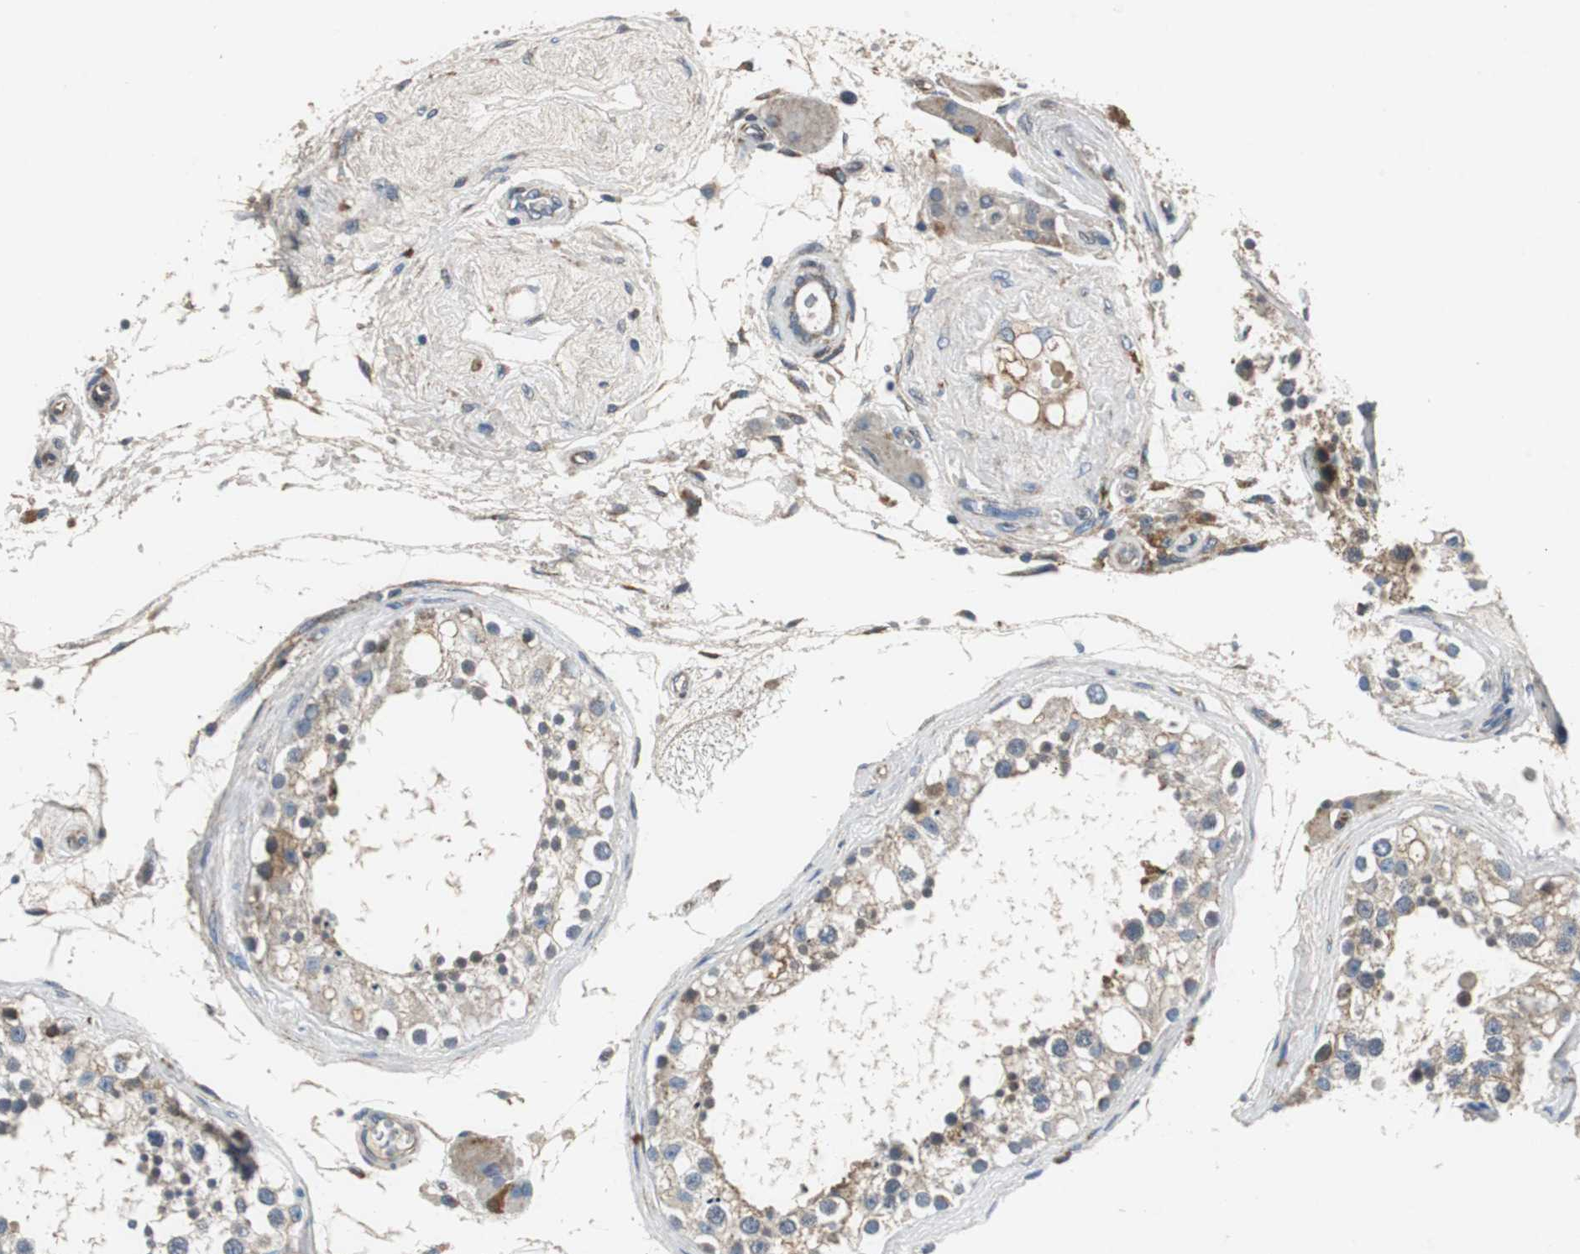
{"staining": {"intensity": "moderate", "quantity": ">75%", "location": "cytoplasmic/membranous"}, "tissue": "testis", "cell_type": "Cells in seminiferous ducts", "image_type": "normal", "snomed": [{"axis": "morphology", "description": "Normal tissue, NOS"}, {"axis": "topography", "description": "Testis"}], "caption": "Testis stained for a protein reveals moderate cytoplasmic/membranous positivity in cells in seminiferous ducts. (DAB IHC with brightfield microscopy, high magnification).", "gene": "ISCU", "patient": {"sex": "male", "age": 68}}